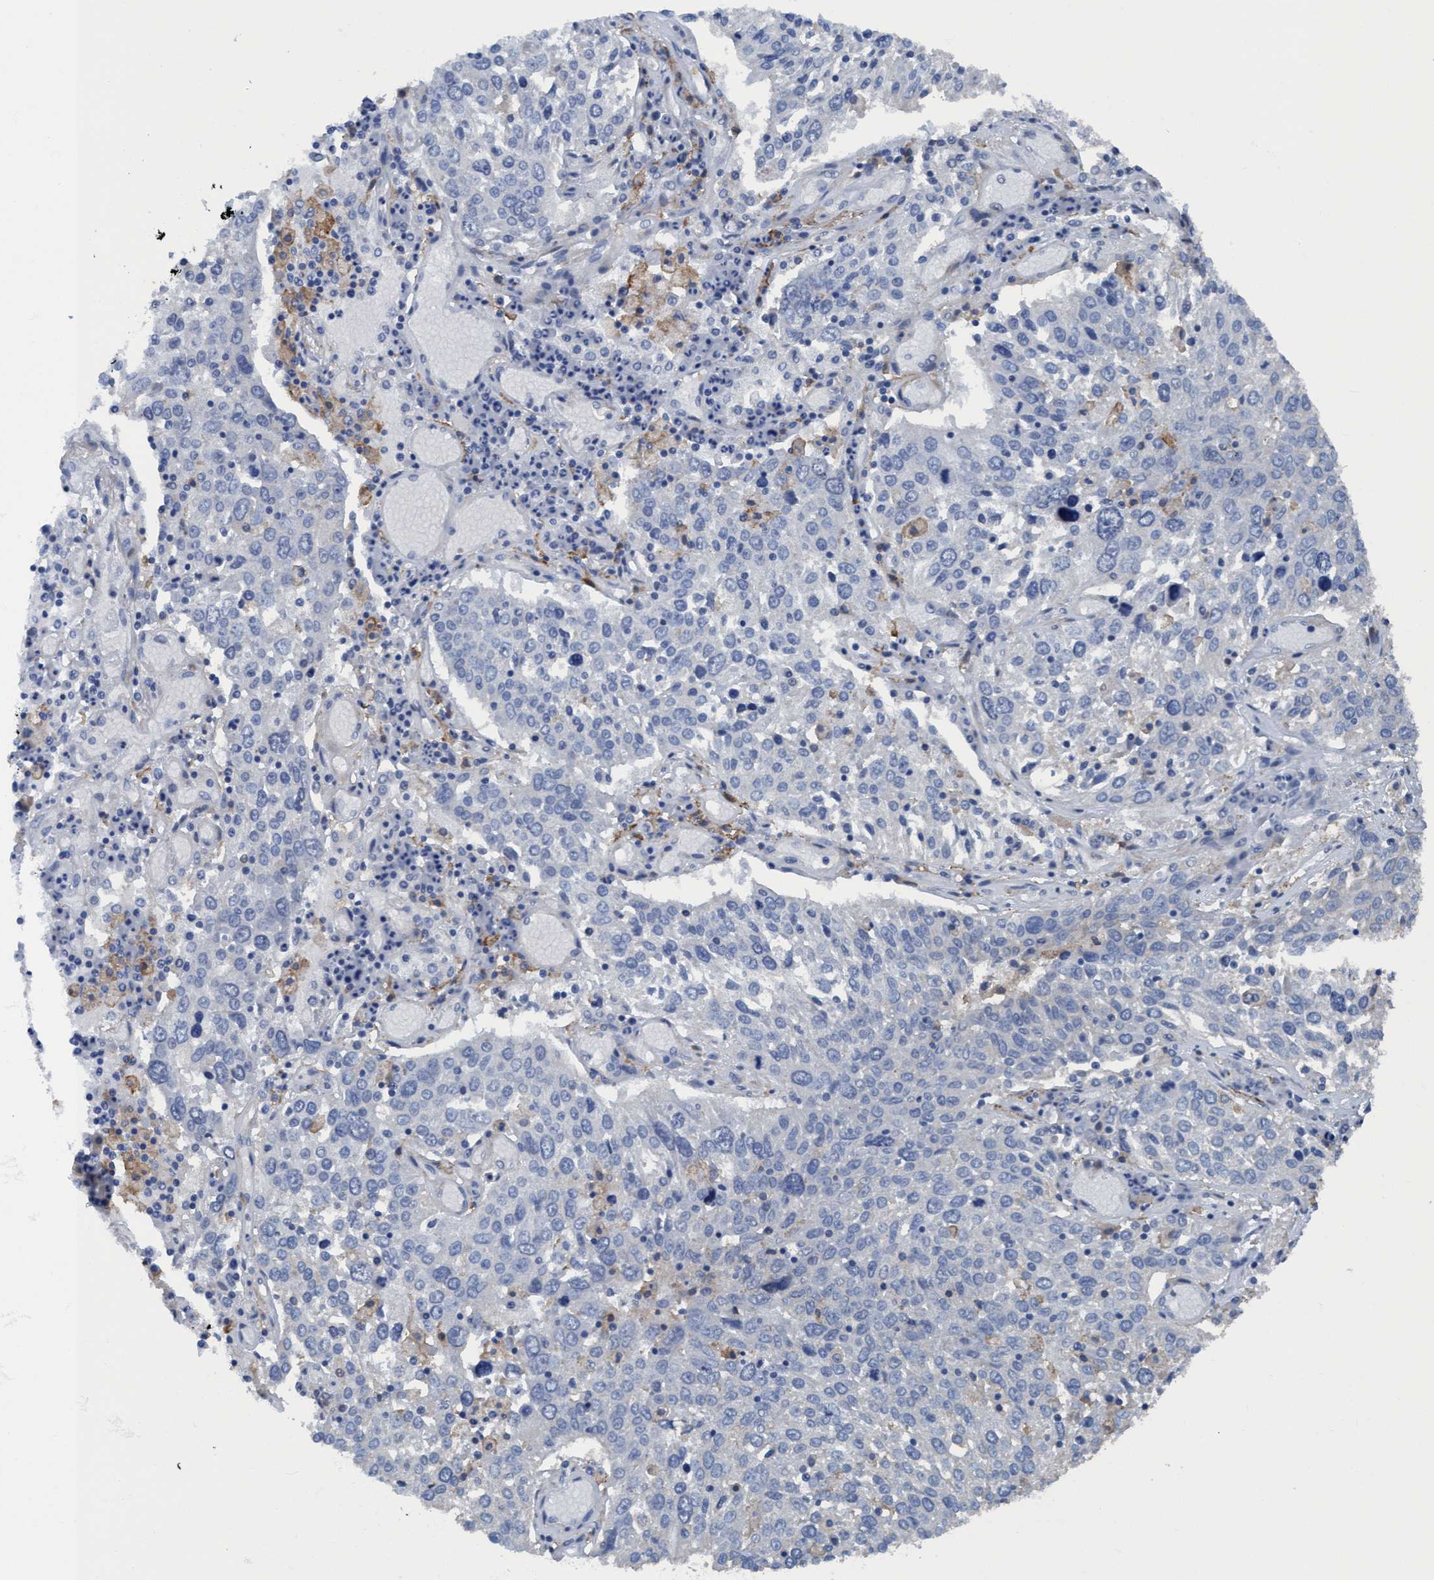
{"staining": {"intensity": "negative", "quantity": "none", "location": "none"}, "tissue": "lung cancer", "cell_type": "Tumor cells", "image_type": "cancer", "snomed": [{"axis": "morphology", "description": "Squamous cell carcinoma, NOS"}, {"axis": "topography", "description": "Lung"}], "caption": "Tumor cells are negative for brown protein staining in lung squamous cell carcinoma.", "gene": "DNAI1", "patient": {"sex": "male", "age": 65}}